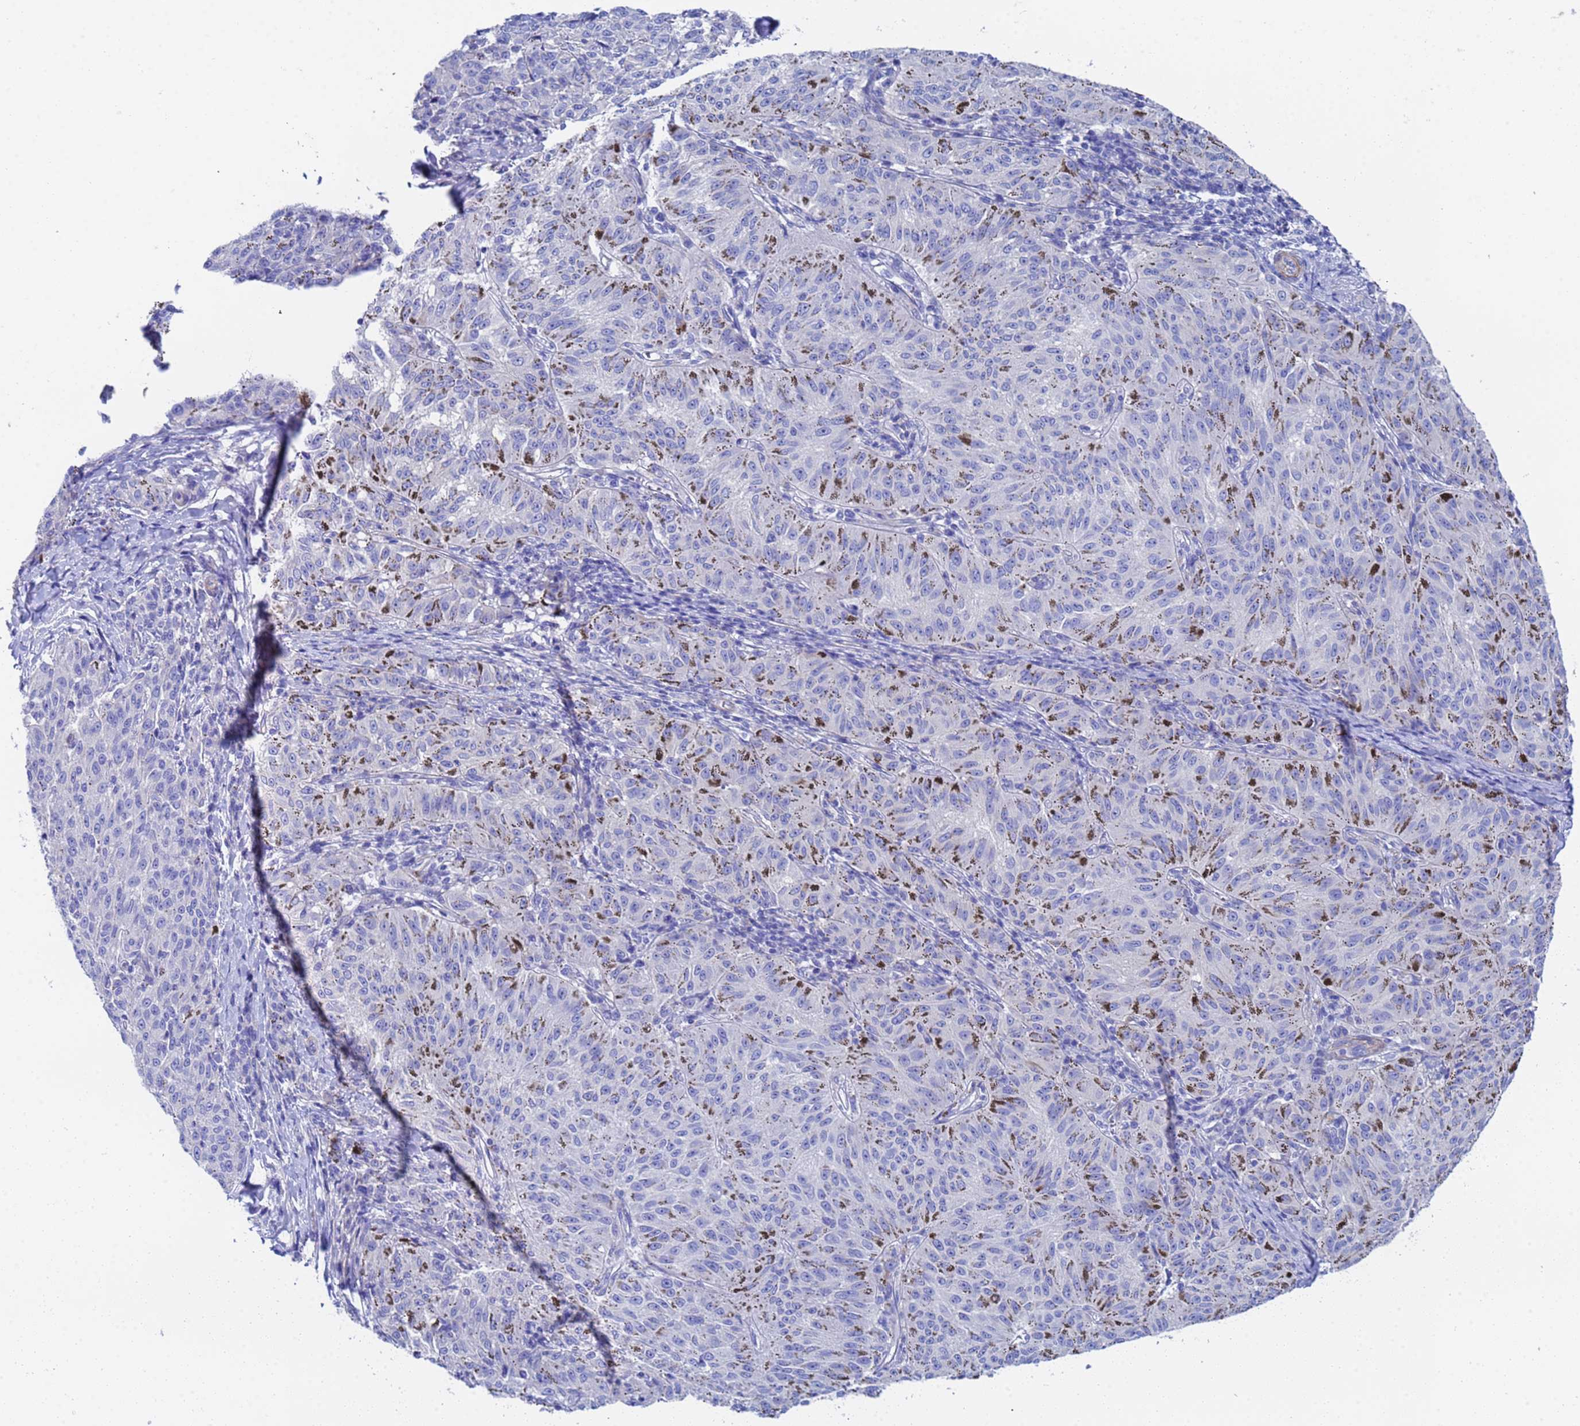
{"staining": {"intensity": "negative", "quantity": "none", "location": "none"}, "tissue": "melanoma", "cell_type": "Tumor cells", "image_type": "cancer", "snomed": [{"axis": "morphology", "description": "Malignant melanoma, NOS"}, {"axis": "topography", "description": "Skin"}], "caption": "IHC histopathology image of human malignant melanoma stained for a protein (brown), which displays no expression in tumor cells. The staining was performed using DAB to visualize the protein expression in brown, while the nuclei were stained in blue with hematoxylin (Magnification: 20x).", "gene": "CST4", "patient": {"sex": "female", "age": 72}}